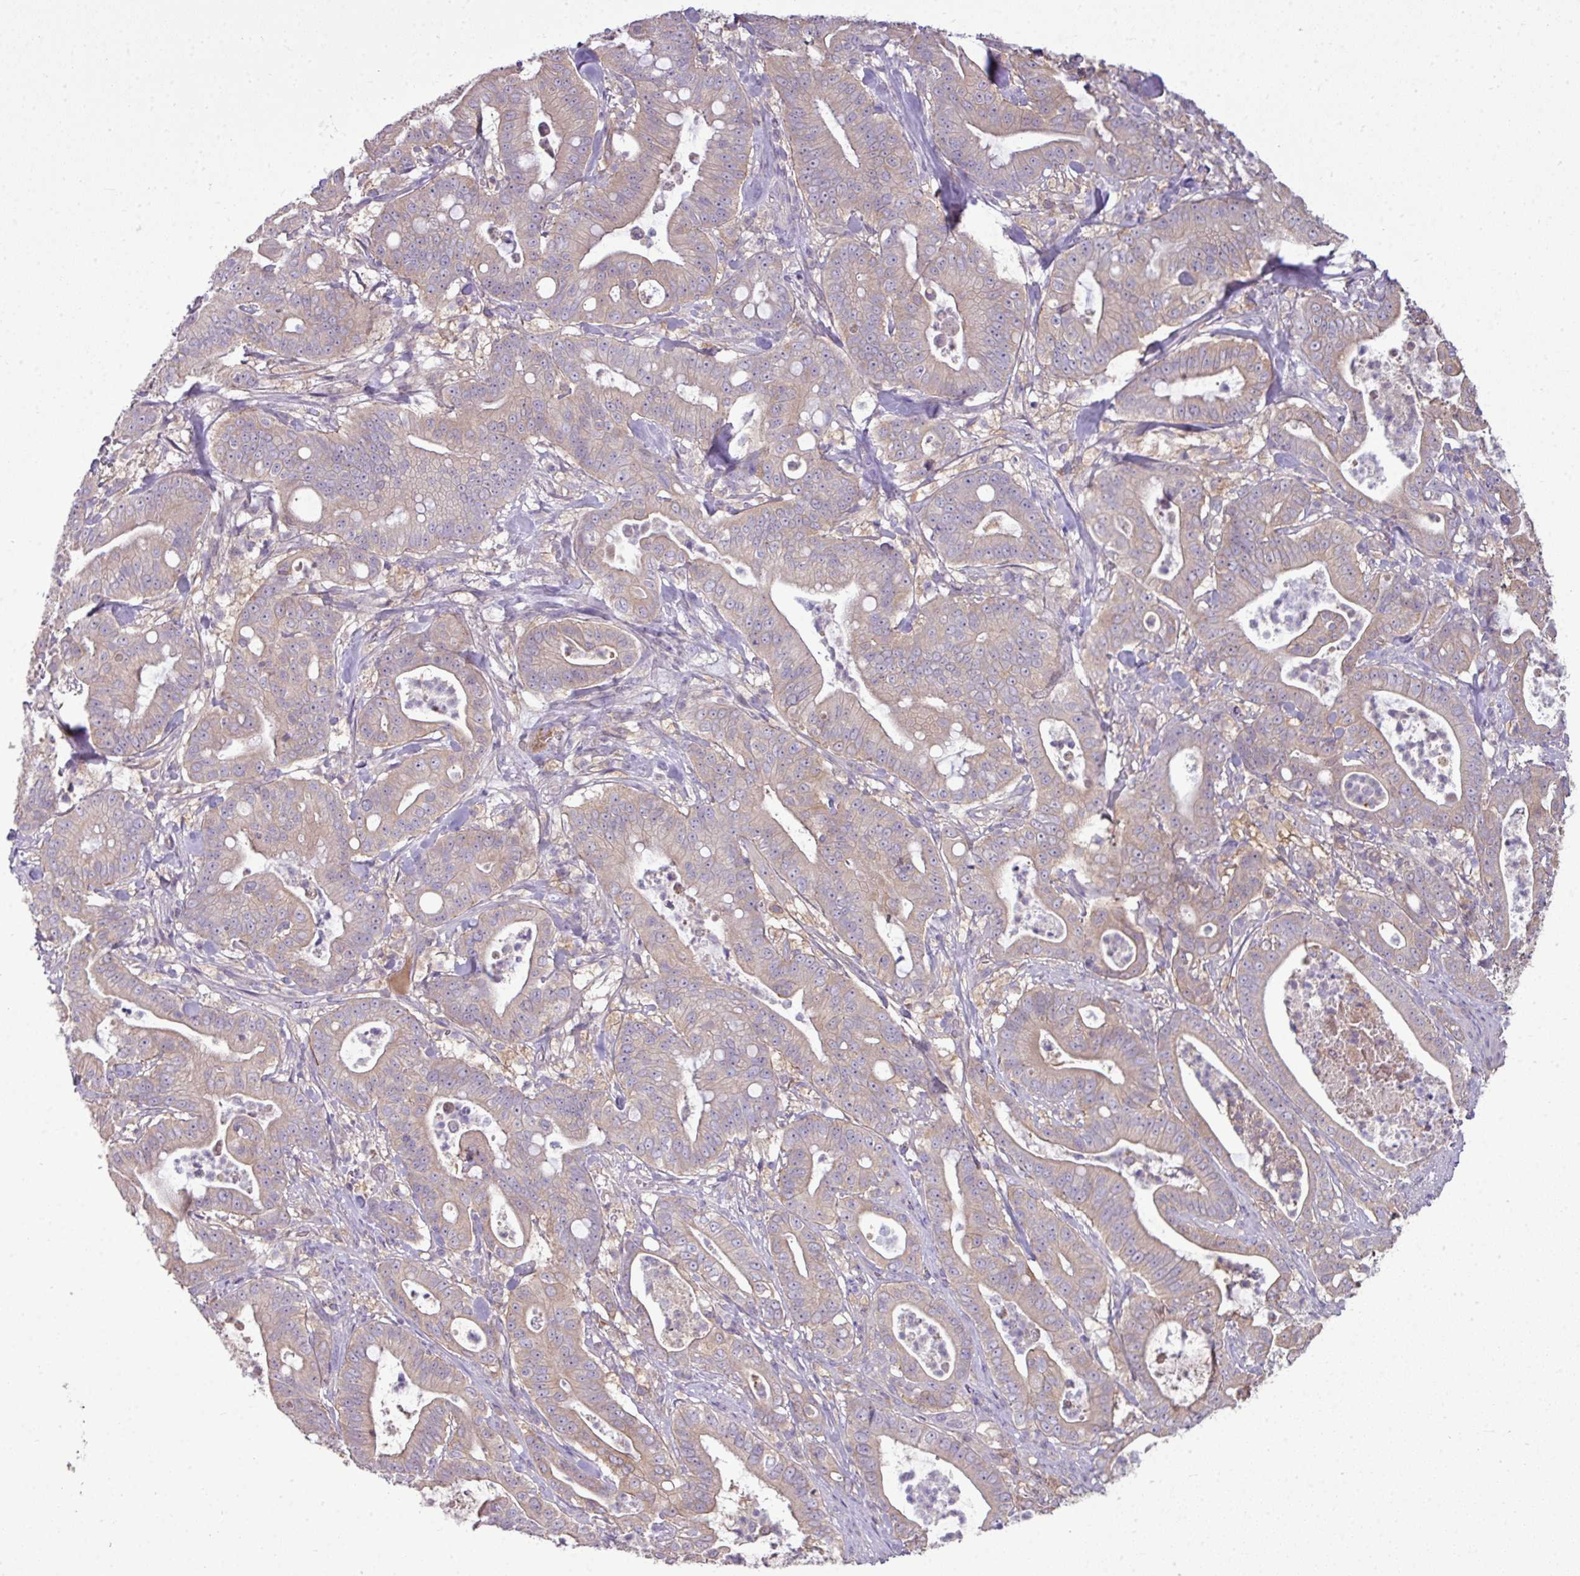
{"staining": {"intensity": "weak", "quantity": "<25%", "location": "cytoplasmic/membranous"}, "tissue": "pancreatic cancer", "cell_type": "Tumor cells", "image_type": "cancer", "snomed": [{"axis": "morphology", "description": "Adenocarcinoma, NOS"}, {"axis": "topography", "description": "Pancreas"}], "caption": "DAB (3,3'-diaminobenzidine) immunohistochemical staining of human pancreatic cancer (adenocarcinoma) reveals no significant positivity in tumor cells. The staining was performed using DAB to visualize the protein expression in brown, while the nuclei were stained in blue with hematoxylin (Magnification: 20x).", "gene": "STAT5A", "patient": {"sex": "male", "age": 71}}